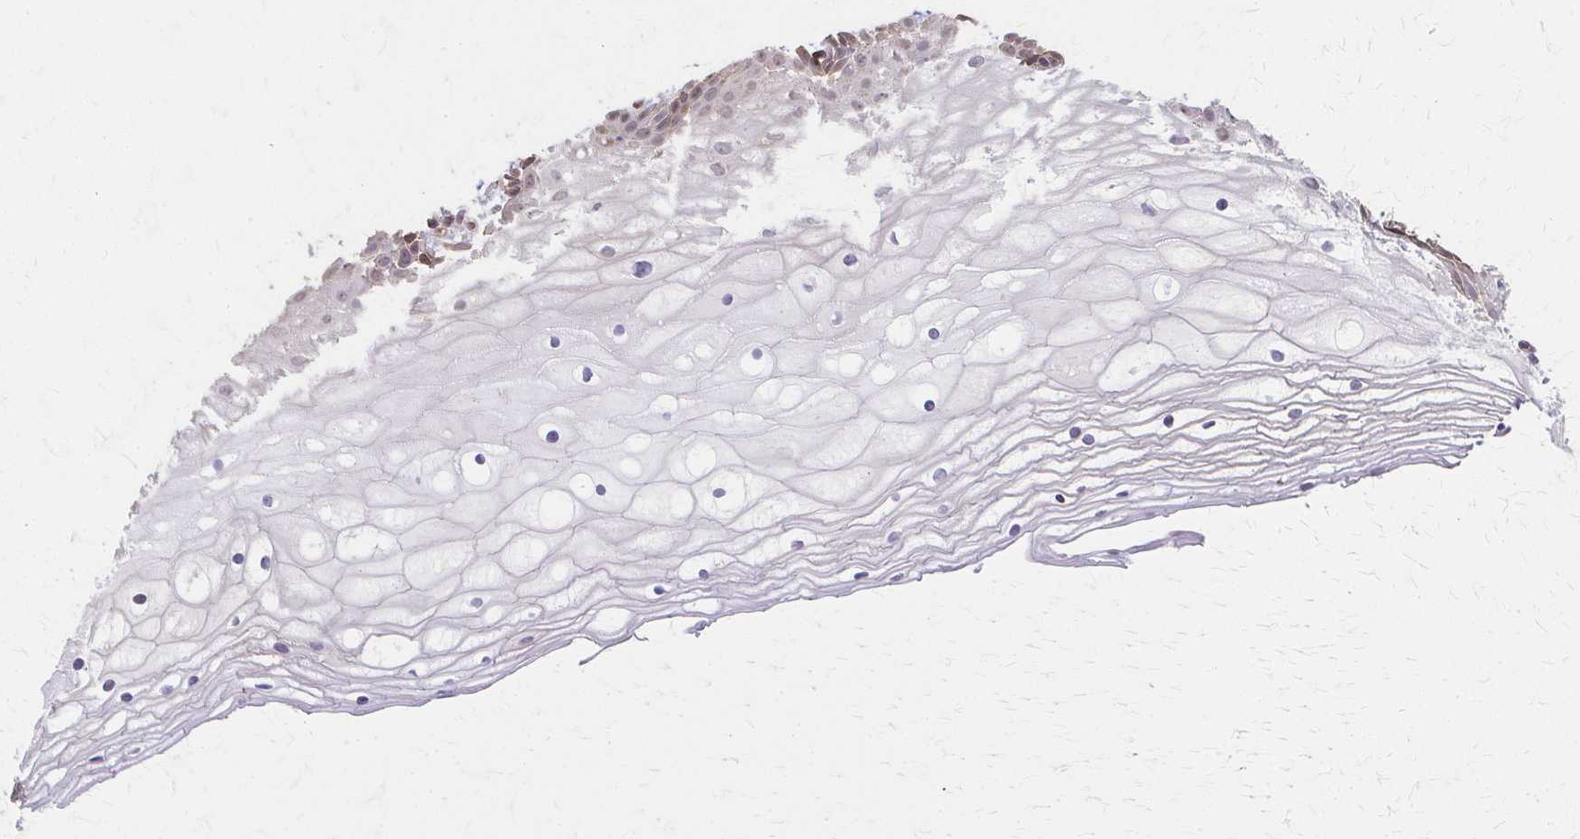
{"staining": {"intensity": "weak", "quantity": "<25%", "location": "cytoplasmic/membranous"}, "tissue": "cervix", "cell_type": "Glandular cells", "image_type": "normal", "snomed": [{"axis": "morphology", "description": "Normal tissue, NOS"}, {"axis": "topography", "description": "Cervix"}], "caption": "The histopathology image exhibits no significant positivity in glandular cells of cervix. Nuclei are stained in blue.", "gene": "RABGAP1L", "patient": {"sex": "female", "age": 36}}